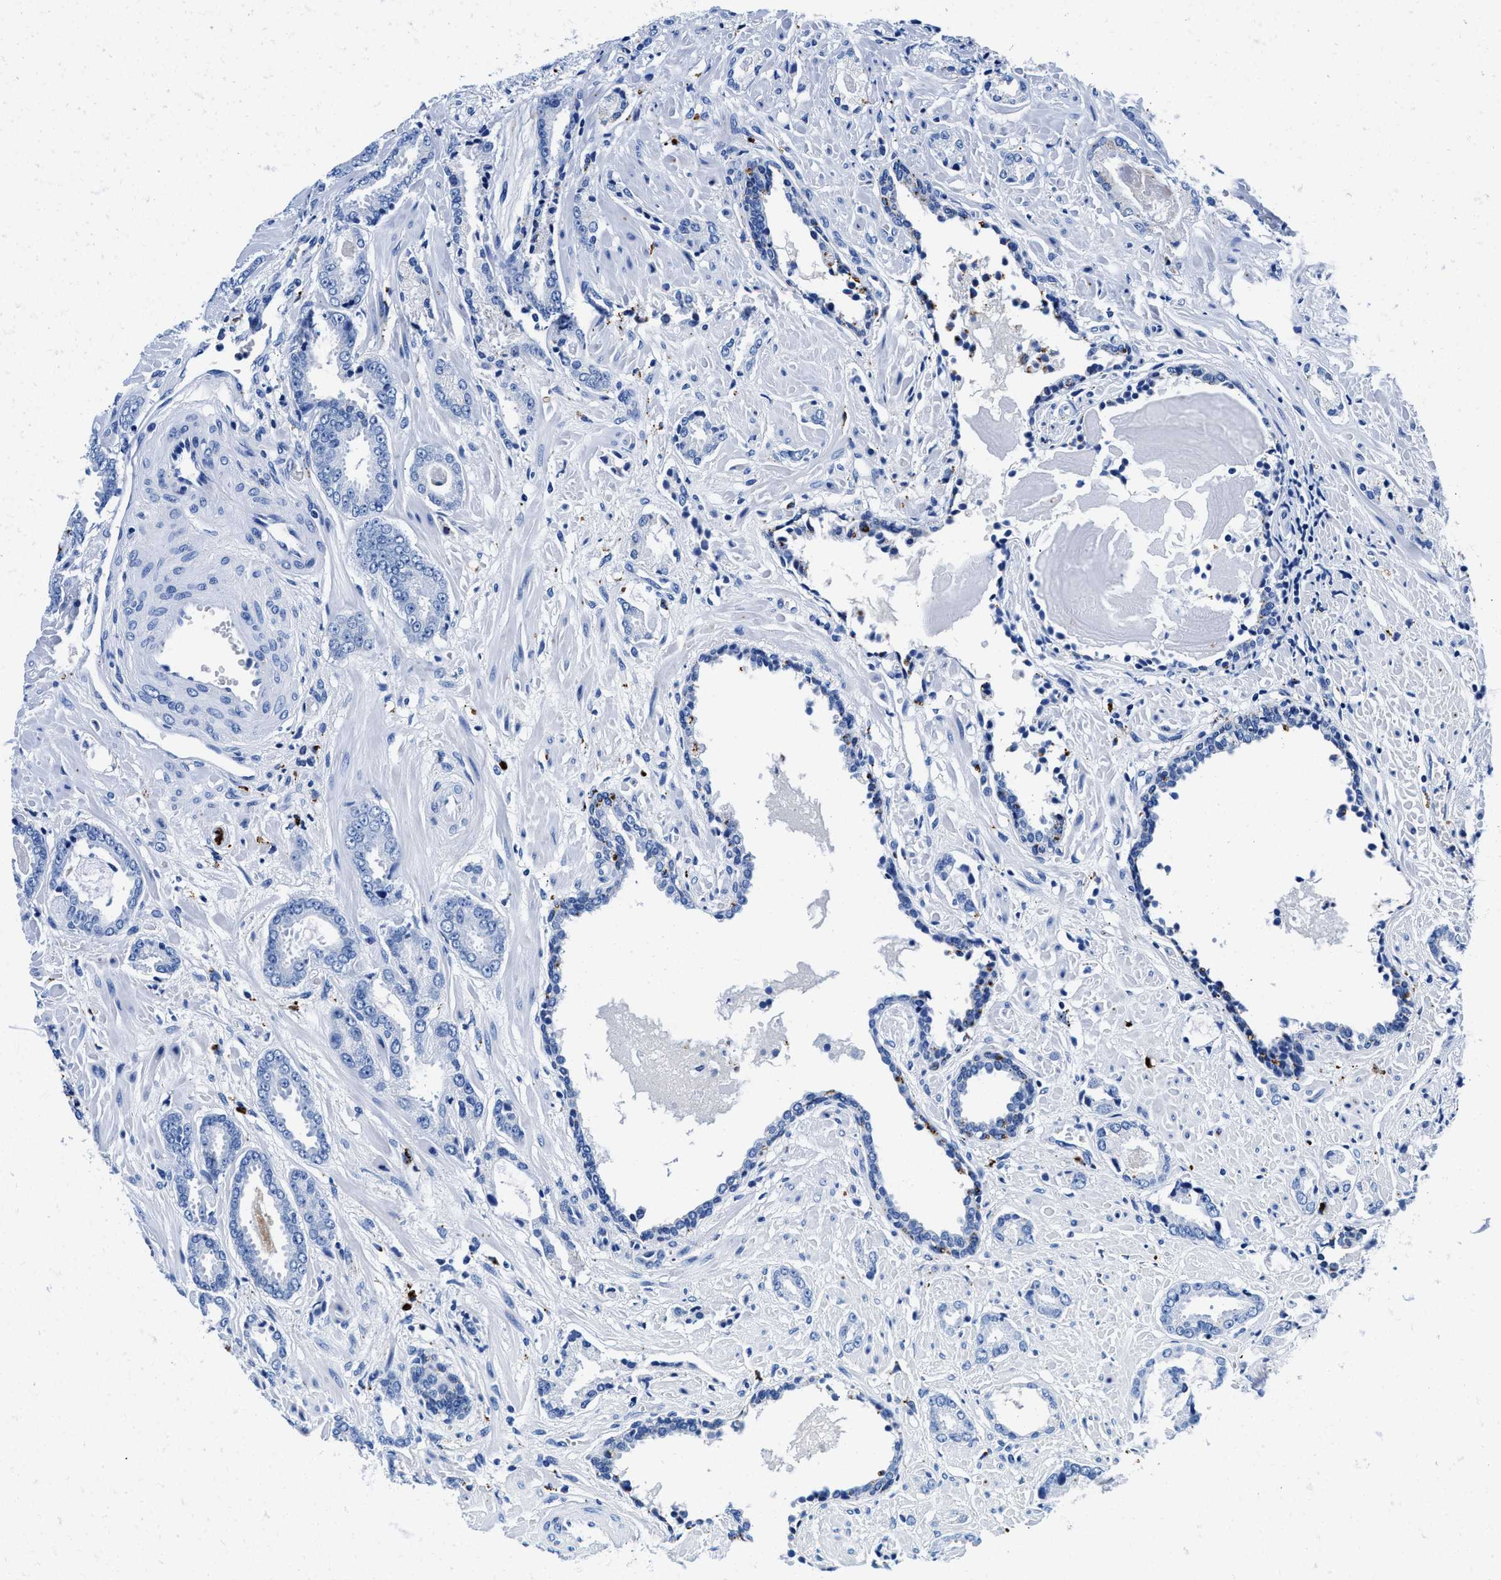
{"staining": {"intensity": "negative", "quantity": "none", "location": "none"}, "tissue": "prostate cancer", "cell_type": "Tumor cells", "image_type": "cancer", "snomed": [{"axis": "morphology", "description": "Adenocarcinoma, Low grade"}, {"axis": "topography", "description": "Prostate"}], "caption": "A high-resolution image shows IHC staining of adenocarcinoma (low-grade) (prostate), which demonstrates no significant positivity in tumor cells.", "gene": "OR14K1", "patient": {"sex": "male", "age": 53}}